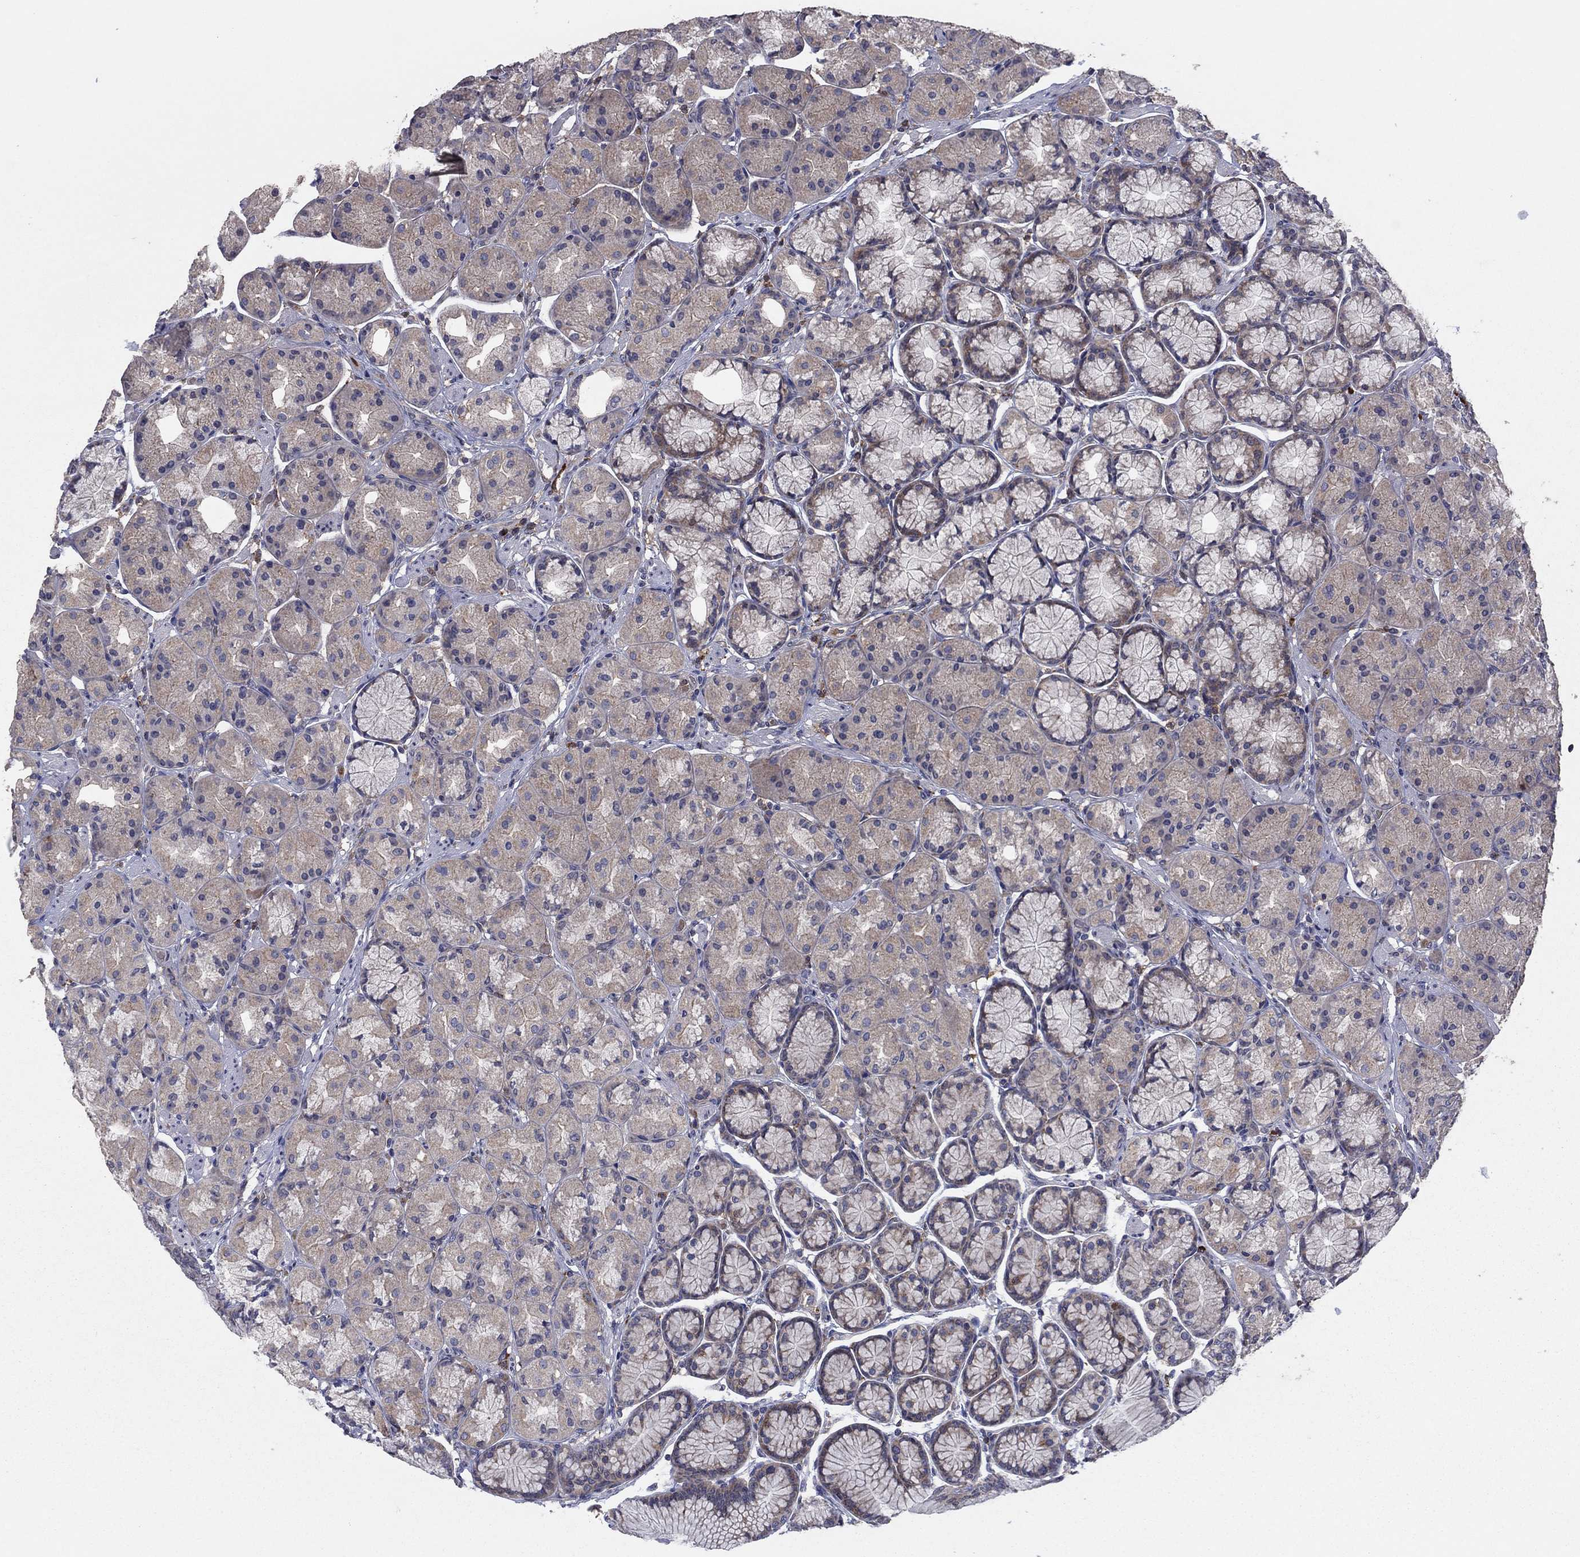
{"staining": {"intensity": "weak", "quantity": "25%-75%", "location": "cytoplasmic/membranous"}, "tissue": "stomach", "cell_type": "Glandular cells", "image_type": "normal", "snomed": [{"axis": "morphology", "description": "Normal tissue, NOS"}, {"axis": "morphology", "description": "Adenocarcinoma, NOS"}, {"axis": "morphology", "description": "Adenocarcinoma, High grade"}, {"axis": "topography", "description": "Stomach, upper"}, {"axis": "topography", "description": "Stomach"}], "caption": "Protein expression analysis of normal stomach exhibits weak cytoplasmic/membranous positivity in approximately 25%-75% of glandular cells. Using DAB (3,3'-diaminobenzidine) (brown) and hematoxylin (blue) stains, captured at high magnification using brightfield microscopy.", "gene": "MEA1", "patient": {"sex": "female", "age": 65}}